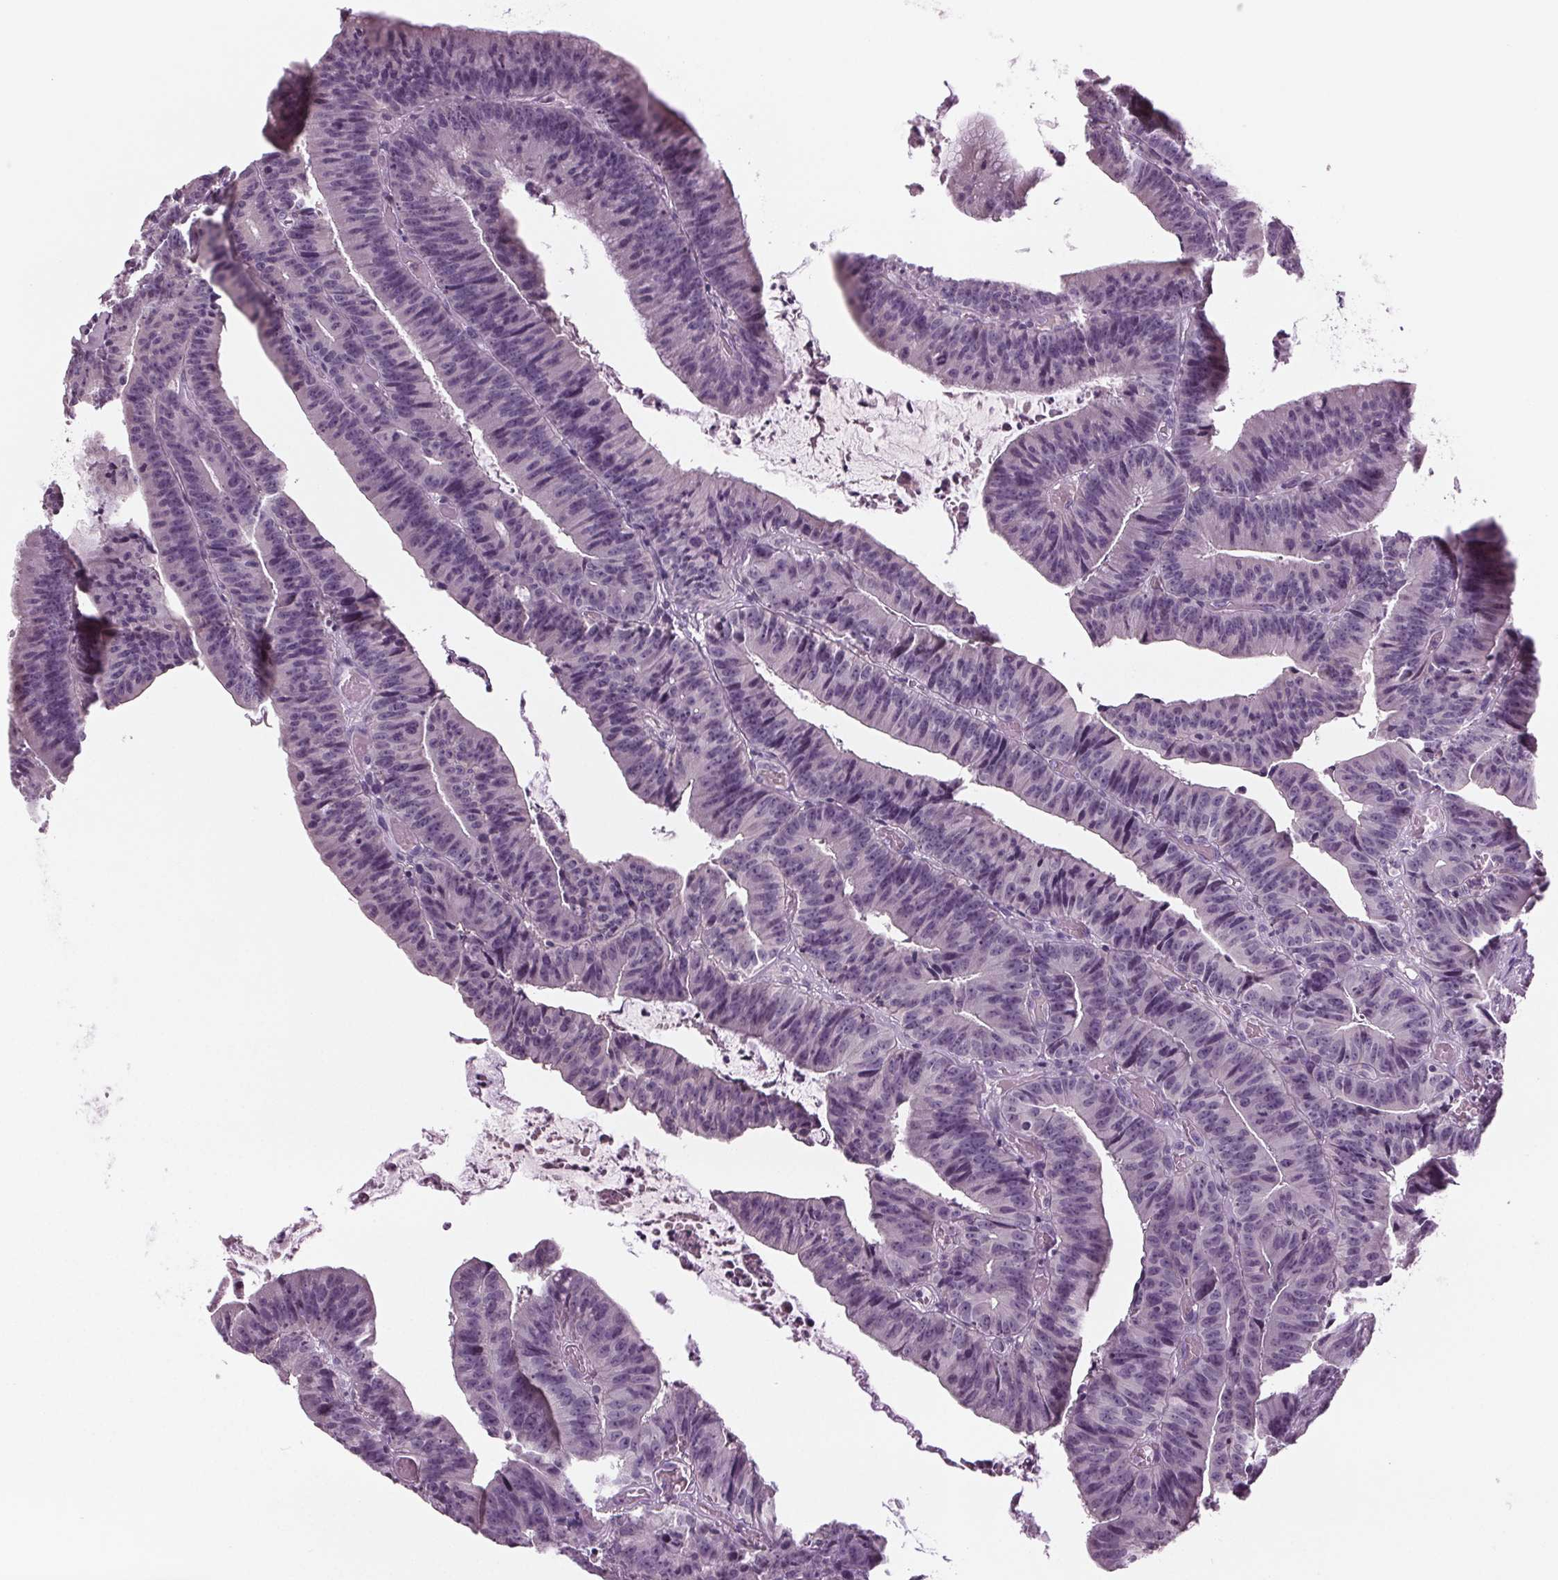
{"staining": {"intensity": "negative", "quantity": "none", "location": "none"}, "tissue": "colorectal cancer", "cell_type": "Tumor cells", "image_type": "cancer", "snomed": [{"axis": "morphology", "description": "Adenocarcinoma, NOS"}, {"axis": "topography", "description": "Colon"}], "caption": "Tumor cells are negative for brown protein staining in colorectal cancer (adenocarcinoma).", "gene": "BHLHE22", "patient": {"sex": "female", "age": 78}}